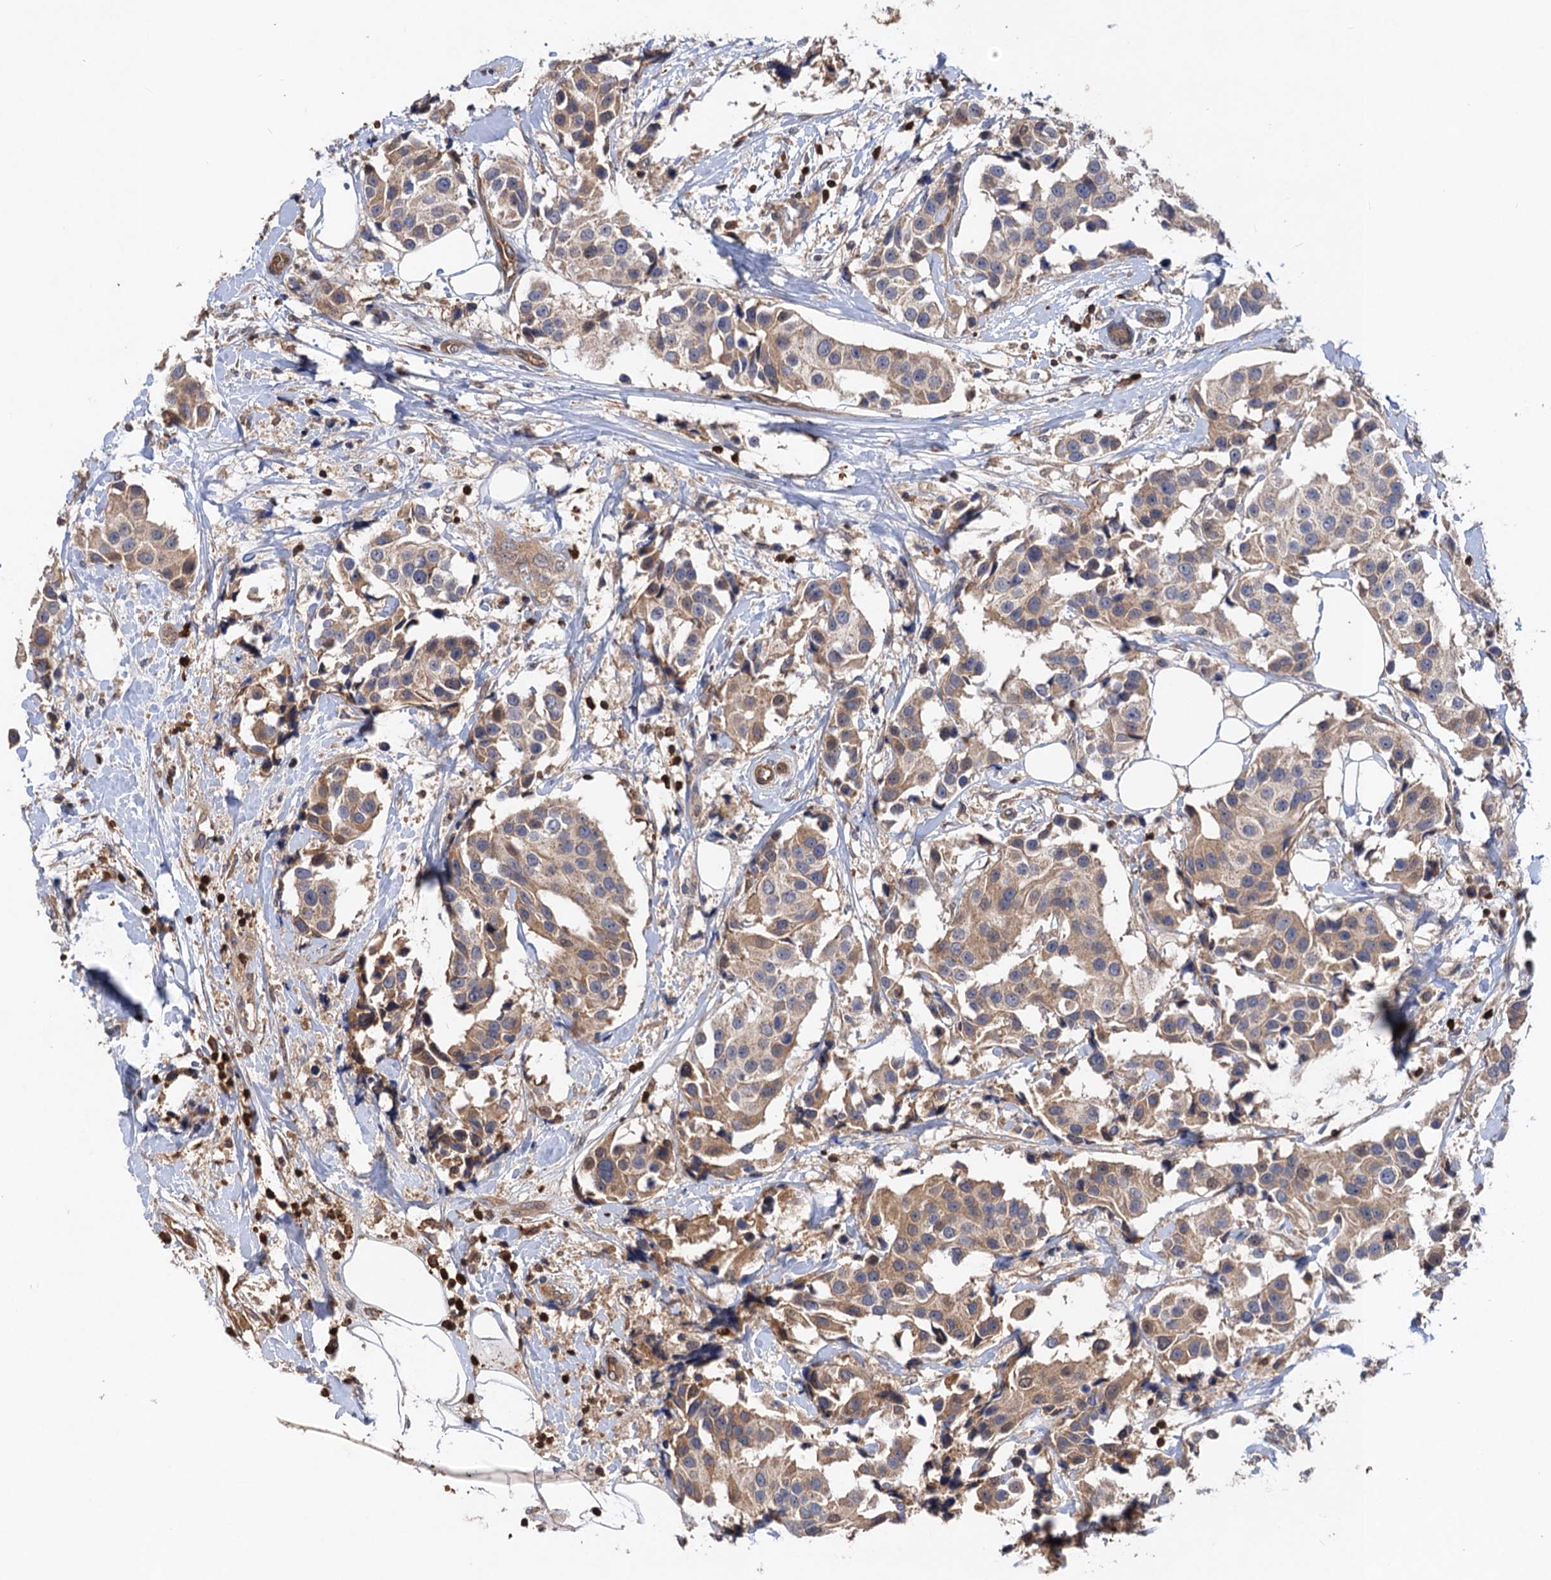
{"staining": {"intensity": "weak", "quantity": ">75%", "location": "cytoplasmic/membranous"}, "tissue": "breast cancer", "cell_type": "Tumor cells", "image_type": "cancer", "snomed": [{"axis": "morphology", "description": "Normal tissue, NOS"}, {"axis": "morphology", "description": "Duct carcinoma"}, {"axis": "topography", "description": "Breast"}], "caption": "Intraductal carcinoma (breast) tissue demonstrates weak cytoplasmic/membranous expression in about >75% of tumor cells", "gene": "DGKA", "patient": {"sex": "female", "age": 39}}